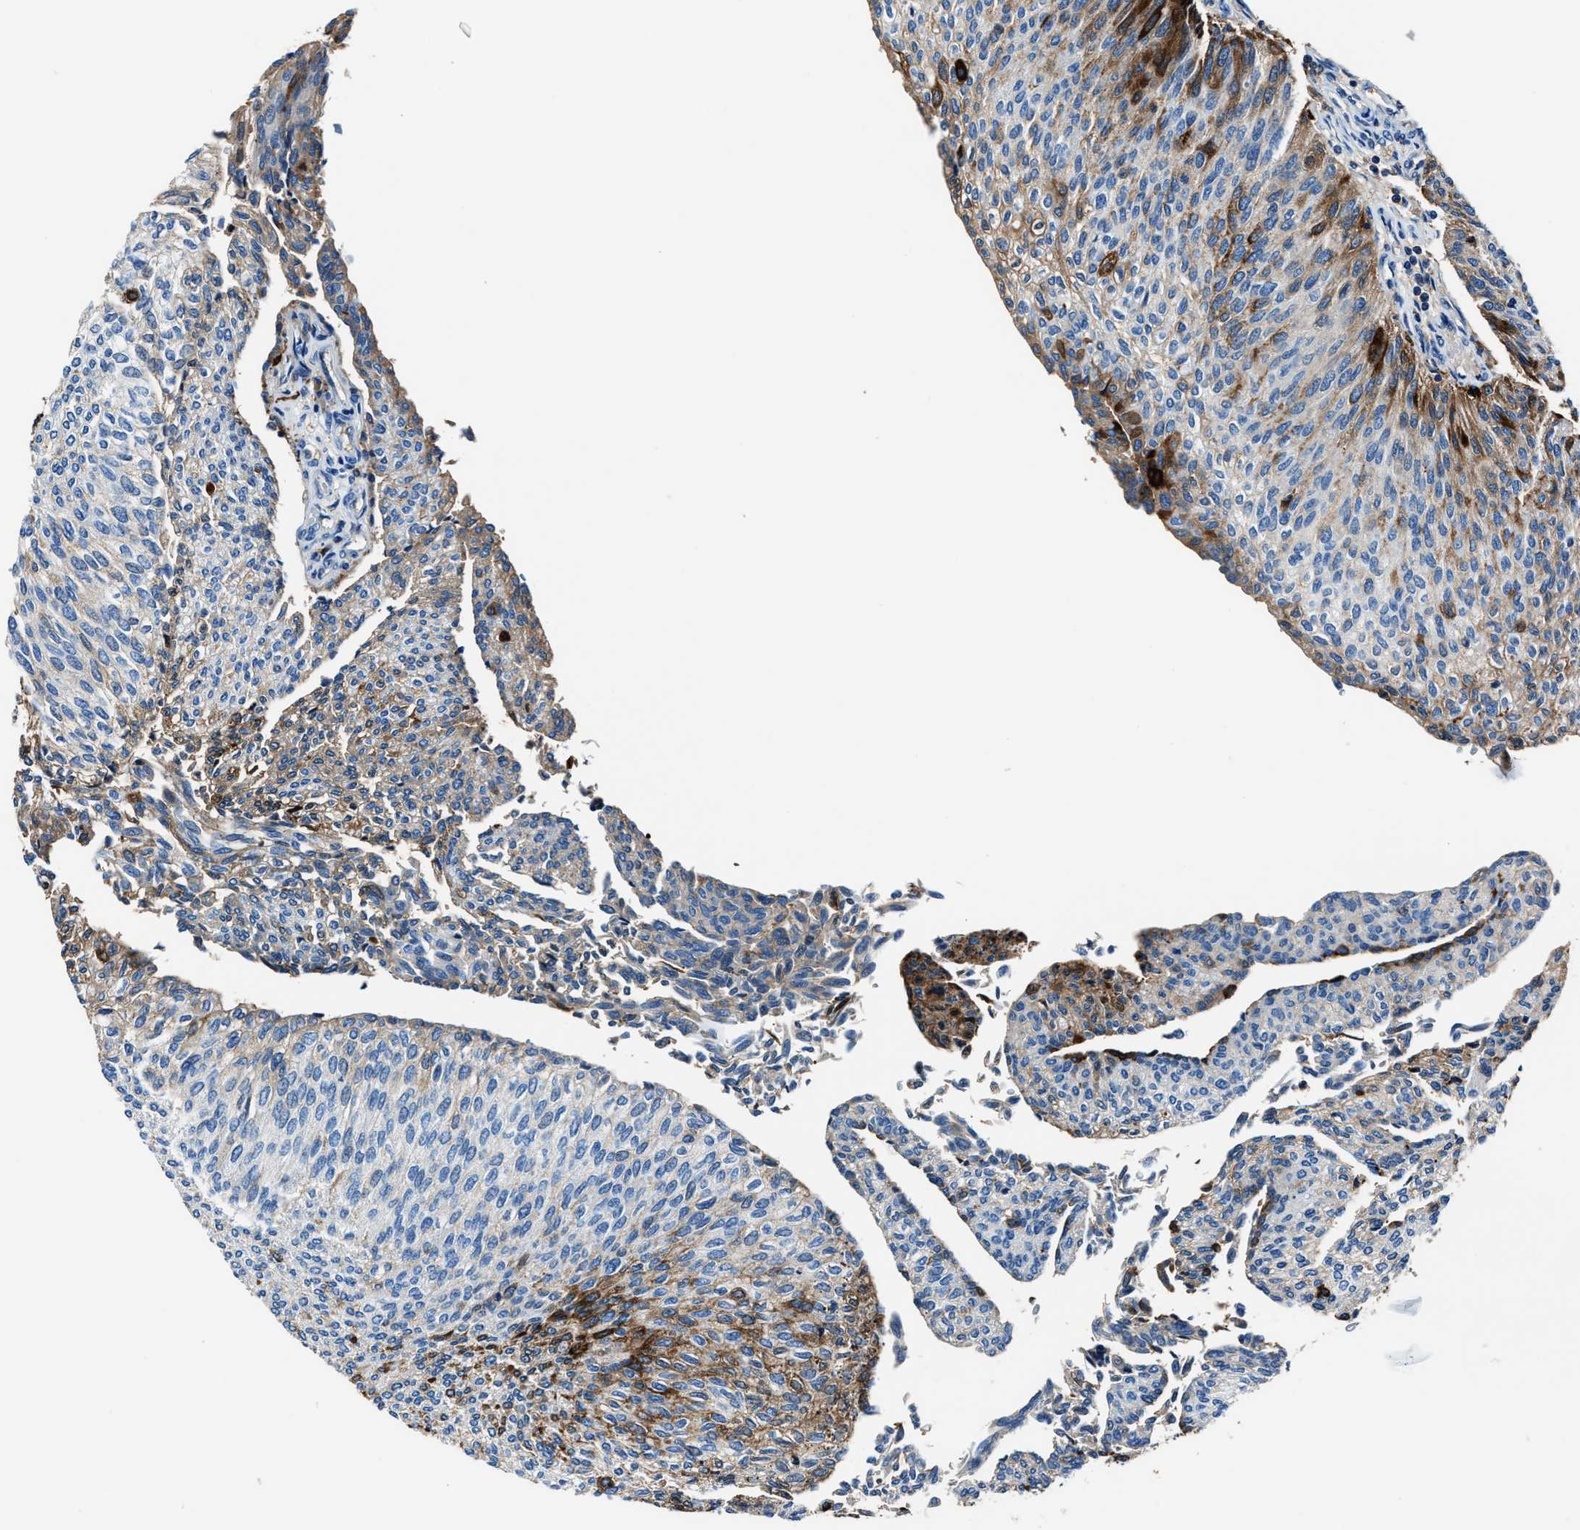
{"staining": {"intensity": "moderate", "quantity": "<25%", "location": "cytoplasmic/membranous"}, "tissue": "urothelial cancer", "cell_type": "Tumor cells", "image_type": "cancer", "snomed": [{"axis": "morphology", "description": "Urothelial carcinoma, Low grade"}, {"axis": "topography", "description": "Urinary bladder"}], "caption": "Immunohistochemical staining of human urothelial carcinoma (low-grade) demonstrates low levels of moderate cytoplasmic/membranous positivity in about <25% of tumor cells.", "gene": "FTL", "patient": {"sex": "female", "age": 79}}